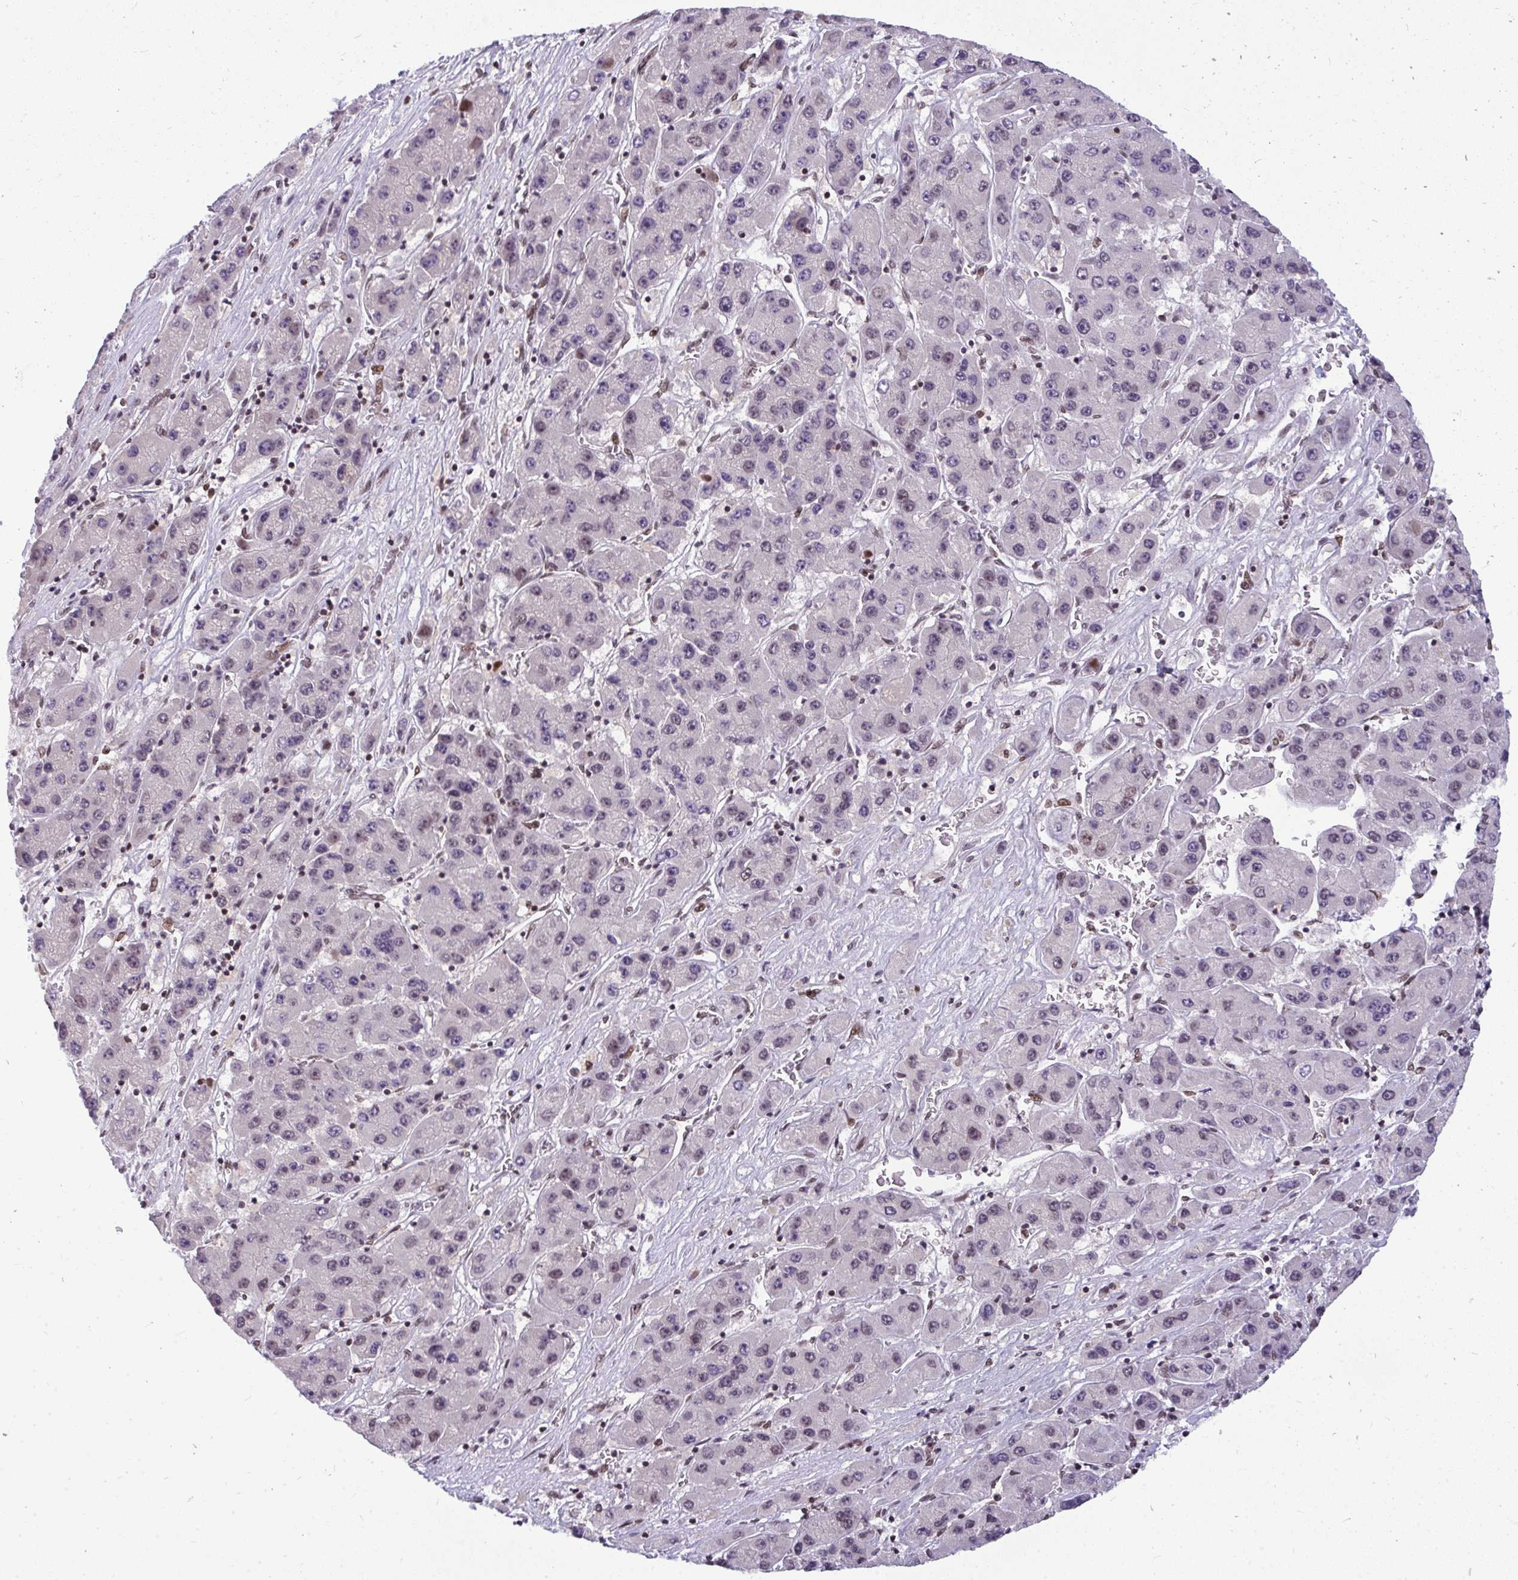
{"staining": {"intensity": "weak", "quantity": "<25%", "location": "nuclear"}, "tissue": "liver cancer", "cell_type": "Tumor cells", "image_type": "cancer", "snomed": [{"axis": "morphology", "description": "Carcinoma, Hepatocellular, NOS"}, {"axis": "topography", "description": "Liver"}], "caption": "Human liver cancer (hepatocellular carcinoma) stained for a protein using immunohistochemistry (IHC) exhibits no staining in tumor cells.", "gene": "JPT1", "patient": {"sex": "female", "age": 61}}